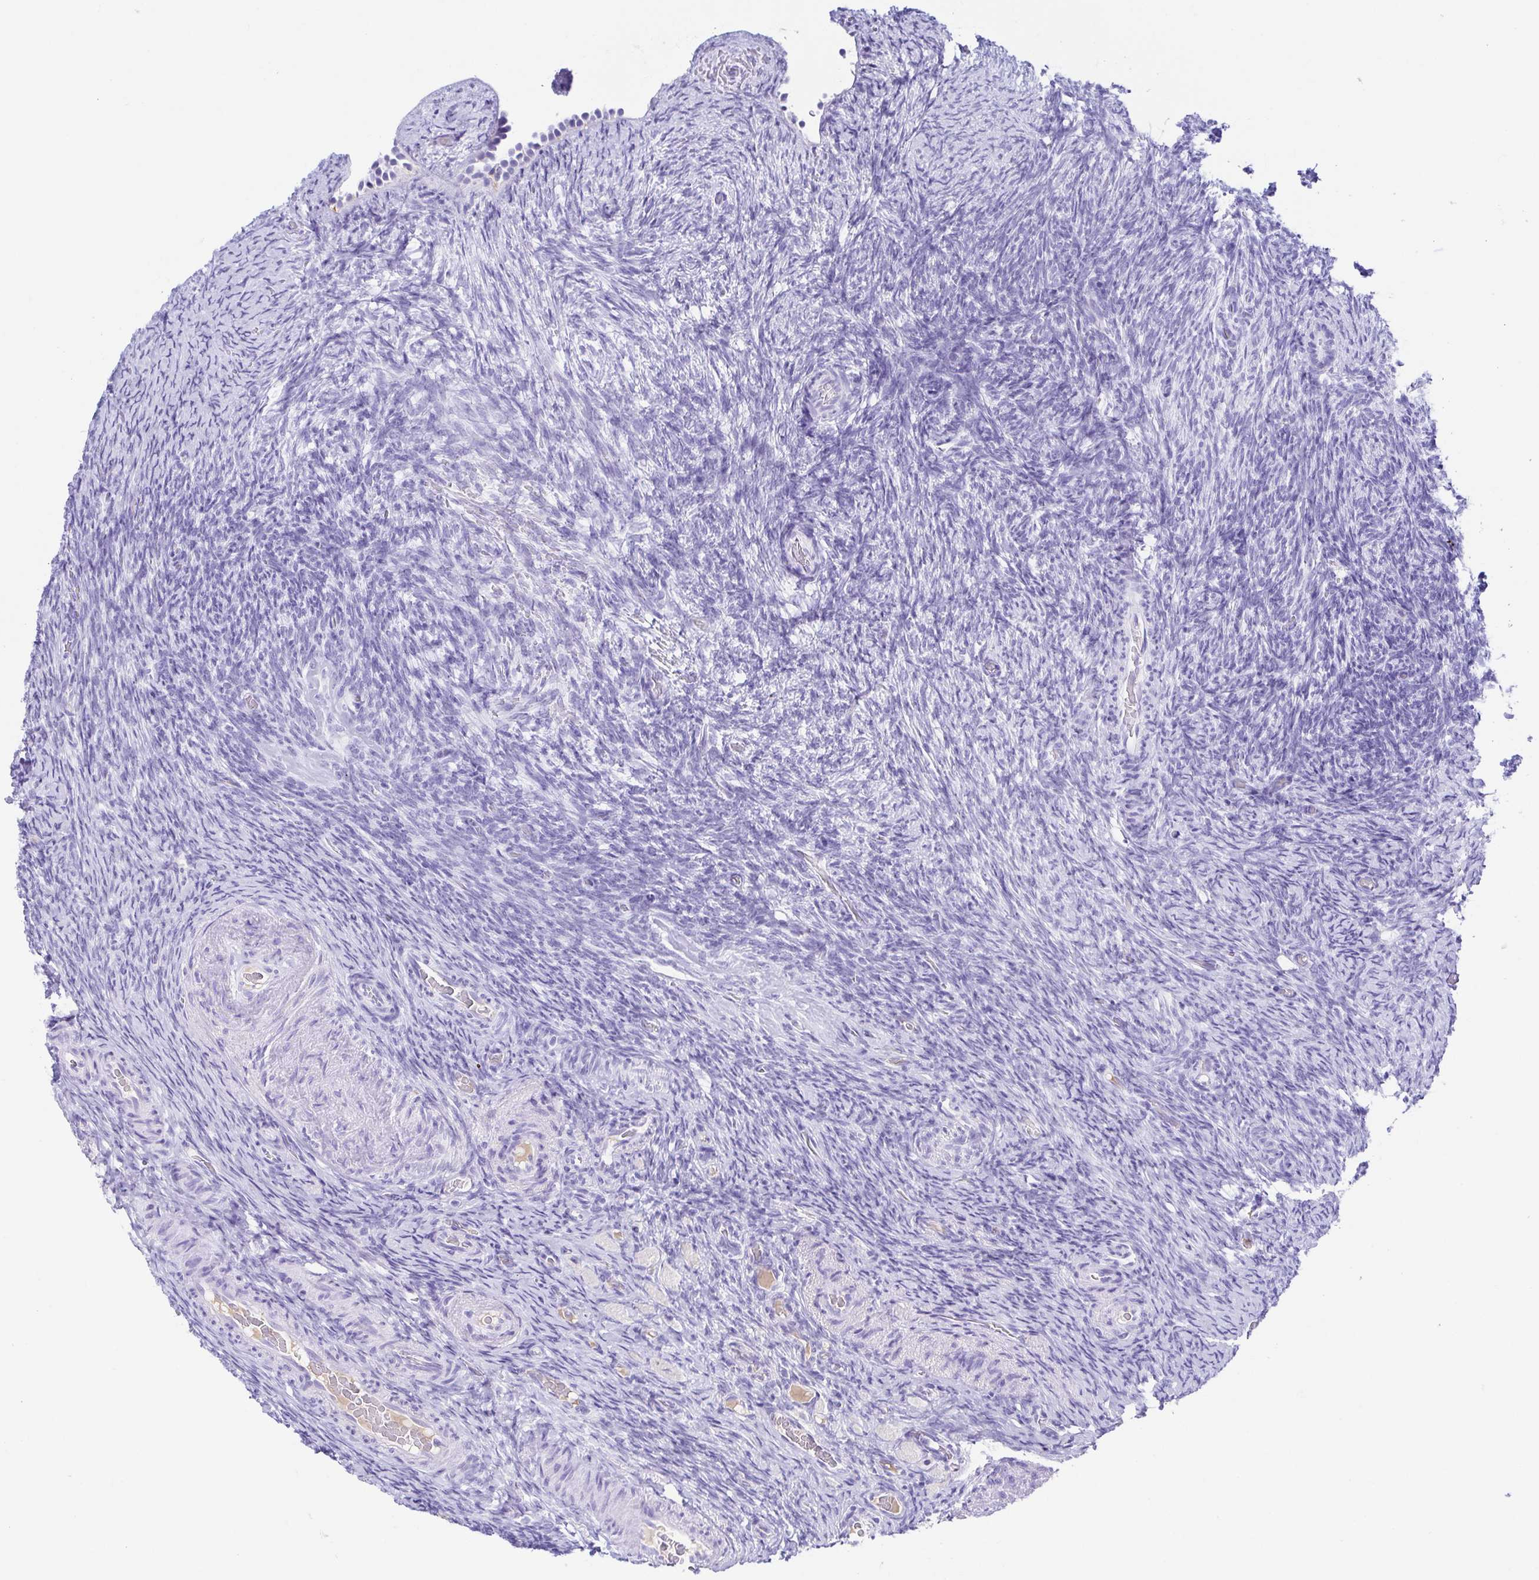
{"staining": {"intensity": "negative", "quantity": "none", "location": "none"}, "tissue": "ovary", "cell_type": "Follicle cells", "image_type": "normal", "snomed": [{"axis": "morphology", "description": "Normal tissue, NOS"}, {"axis": "topography", "description": "Ovary"}], "caption": "Follicle cells show no significant staining in unremarkable ovary. Brightfield microscopy of immunohistochemistry stained with DAB (3,3'-diaminobenzidine) (brown) and hematoxylin (blue), captured at high magnification.", "gene": "GKN1", "patient": {"sex": "female", "age": 34}}